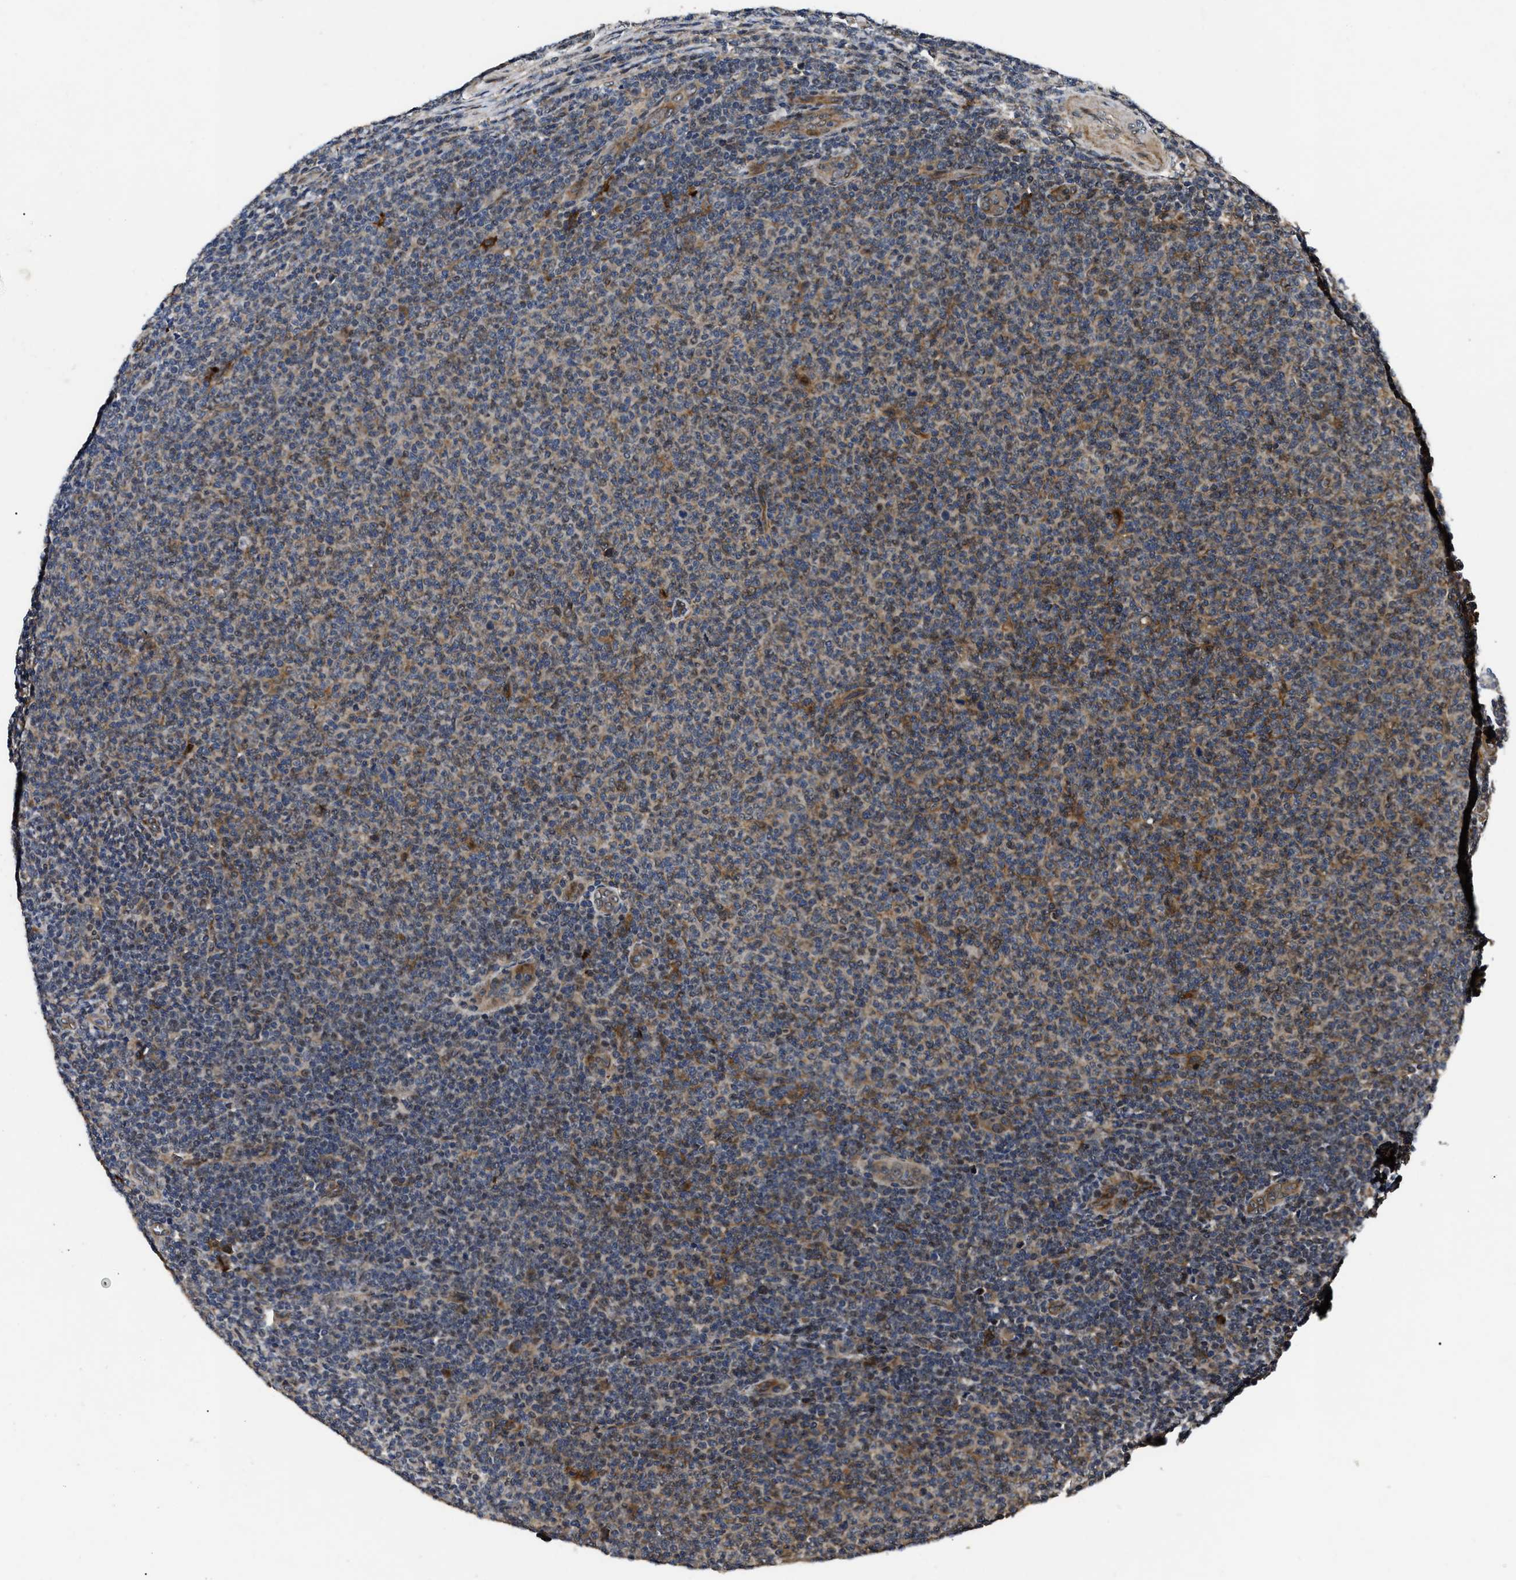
{"staining": {"intensity": "moderate", "quantity": "25%-75%", "location": "cytoplasmic/membranous"}, "tissue": "lymphoma", "cell_type": "Tumor cells", "image_type": "cancer", "snomed": [{"axis": "morphology", "description": "Malignant lymphoma, non-Hodgkin's type, Low grade"}, {"axis": "topography", "description": "Lymph node"}], "caption": "Lymphoma stained with IHC displays moderate cytoplasmic/membranous positivity in approximately 25%-75% of tumor cells. (Brightfield microscopy of DAB IHC at high magnification).", "gene": "PPWD1", "patient": {"sex": "male", "age": 66}}